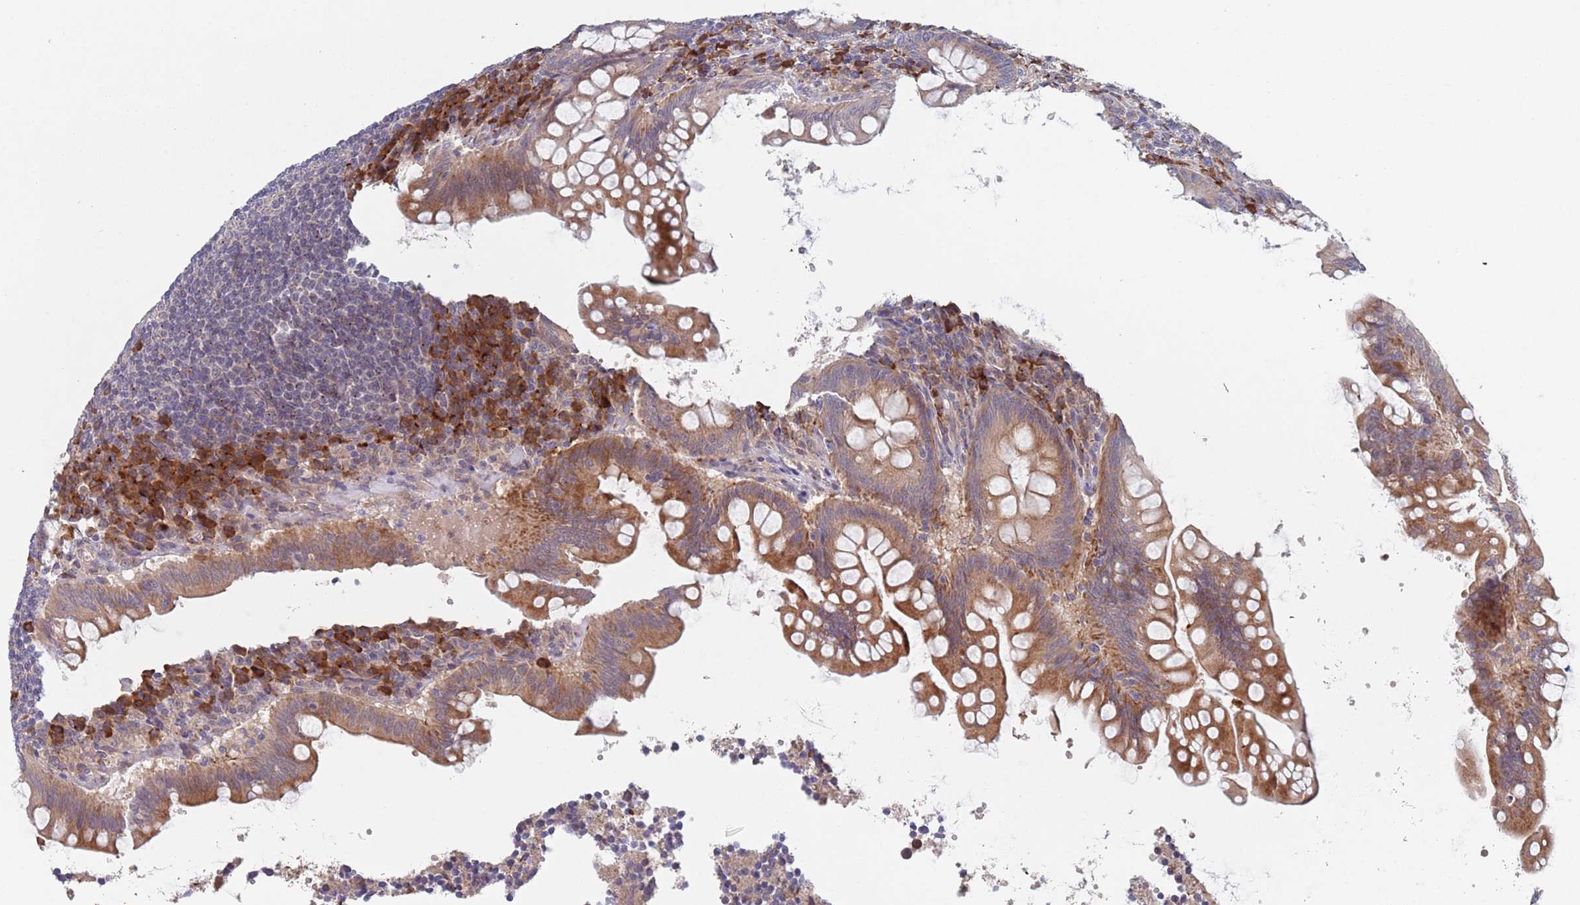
{"staining": {"intensity": "moderate", "quantity": ">75%", "location": "cytoplasmic/membranous"}, "tissue": "appendix", "cell_type": "Glandular cells", "image_type": "normal", "snomed": [{"axis": "morphology", "description": "Normal tissue, NOS"}, {"axis": "topography", "description": "Appendix"}], "caption": "IHC (DAB) staining of normal human appendix demonstrates moderate cytoplasmic/membranous protein positivity in about >75% of glandular cells.", "gene": "ZNF140", "patient": {"sex": "female", "age": 33}}